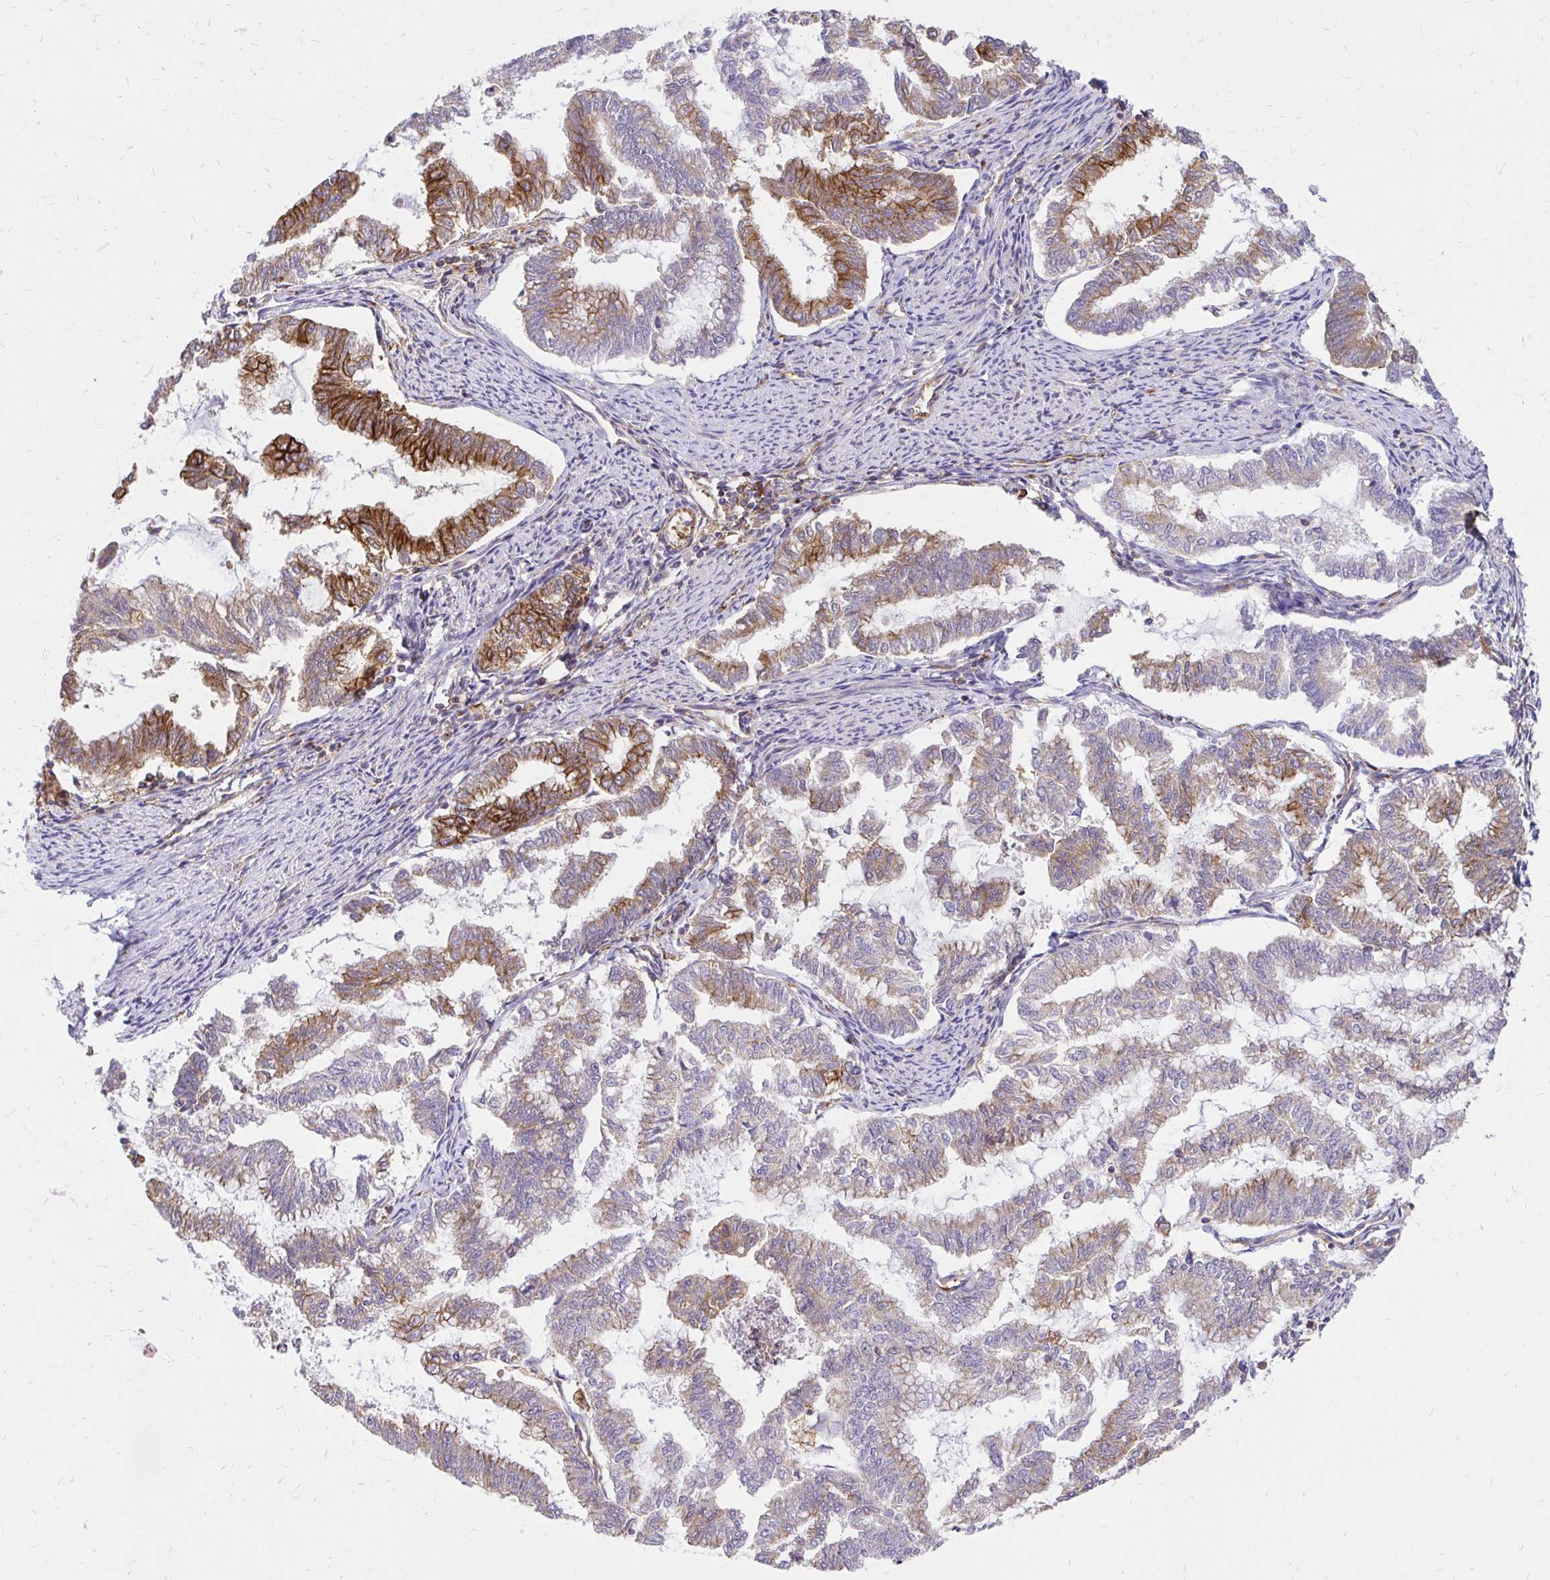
{"staining": {"intensity": "moderate", "quantity": "25%-75%", "location": "cytoplasmic/membranous"}, "tissue": "endometrial cancer", "cell_type": "Tumor cells", "image_type": "cancer", "snomed": [{"axis": "morphology", "description": "Adenocarcinoma, NOS"}, {"axis": "topography", "description": "Endometrium"}], "caption": "DAB (3,3'-diaminobenzidine) immunohistochemical staining of human endometrial adenocarcinoma demonstrates moderate cytoplasmic/membranous protein positivity in about 25%-75% of tumor cells. The staining was performed using DAB to visualize the protein expression in brown, while the nuclei were stained in blue with hematoxylin (Magnification: 20x).", "gene": "ABCB10", "patient": {"sex": "female", "age": 79}}